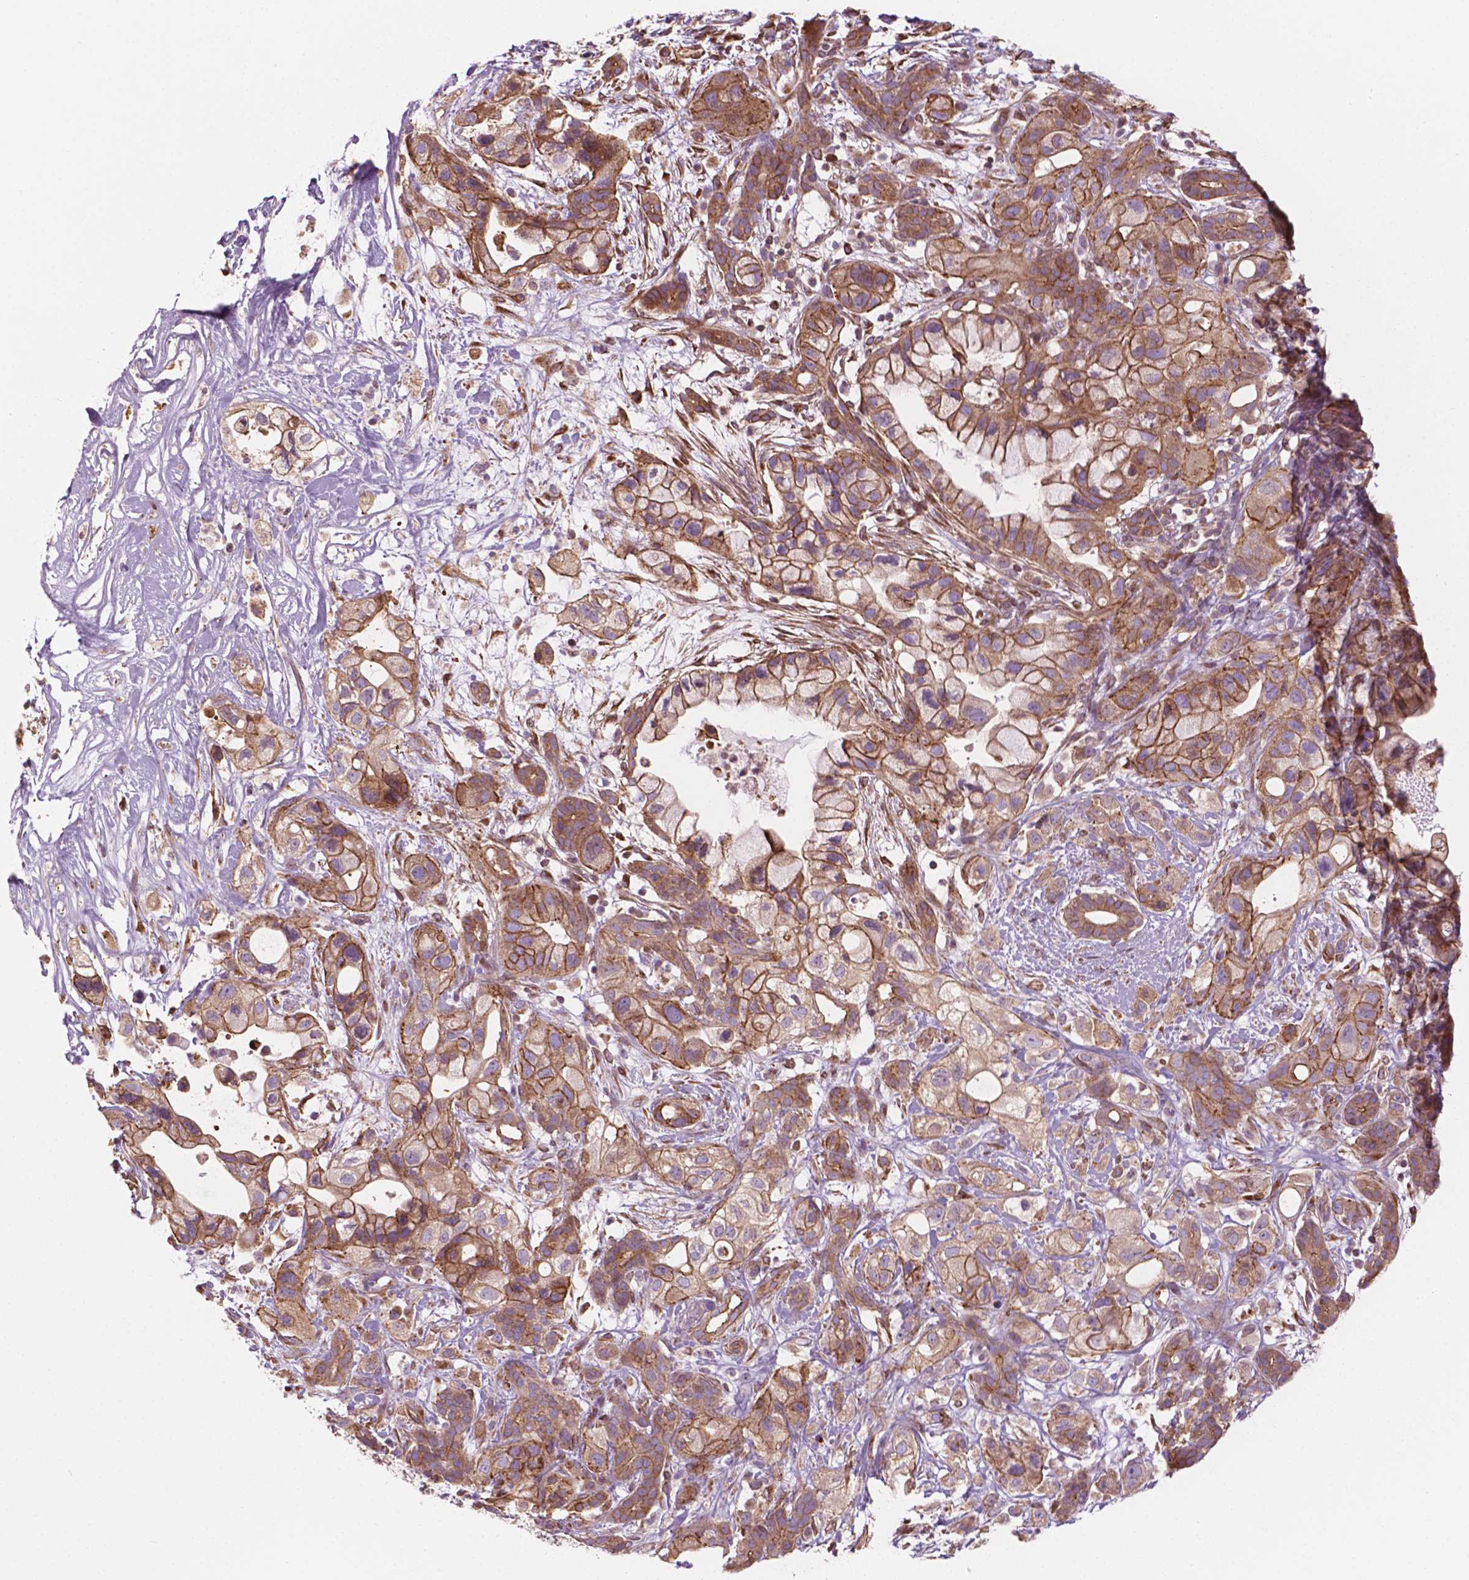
{"staining": {"intensity": "moderate", "quantity": ">75%", "location": "cytoplasmic/membranous"}, "tissue": "pancreatic cancer", "cell_type": "Tumor cells", "image_type": "cancer", "snomed": [{"axis": "morphology", "description": "Adenocarcinoma, NOS"}, {"axis": "topography", "description": "Pancreas"}], "caption": "Moderate cytoplasmic/membranous positivity is appreciated in about >75% of tumor cells in pancreatic cancer (adenocarcinoma).", "gene": "SURF4", "patient": {"sex": "male", "age": 44}}